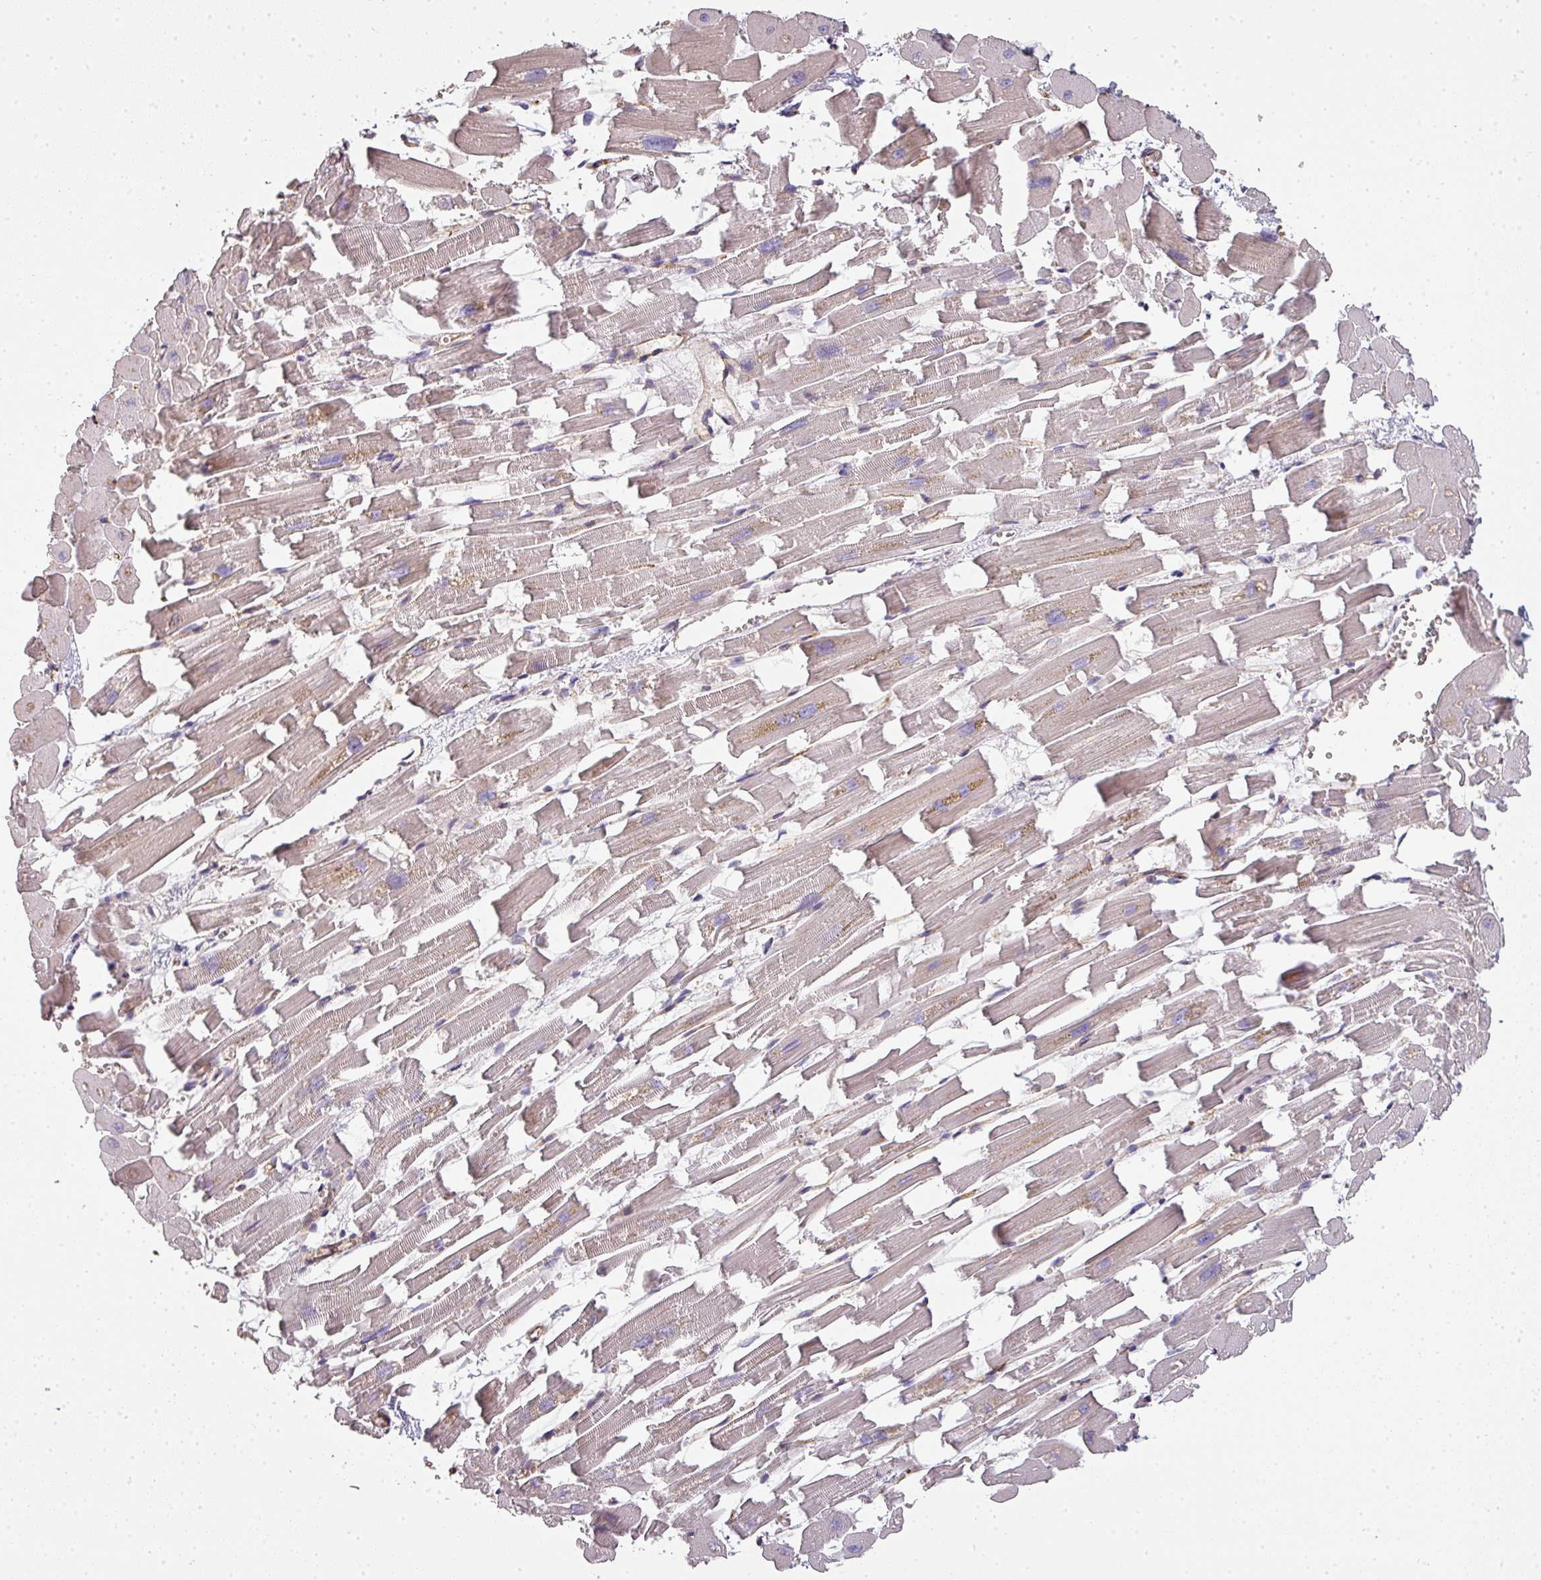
{"staining": {"intensity": "weak", "quantity": ">75%", "location": "cytoplasmic/membranous"}, "tissue": "heart muscle", "cell_type": "Cardiomyocytes", "image_type": "normal", "snomed": [{"axis": "morphology", "description": "Normal tissue, NOS"}, {"axis": "topography", "description": "Heart"}], "caption": "IHC histopathology image of benign heart muscle stained for a protein (brown), which reveals low levels of weak cytoplasmic/membranous expression in about >75% of cardiomyocytes.", "gene": "PCDH1", "patient": {"sex": "female", "age": 64}}